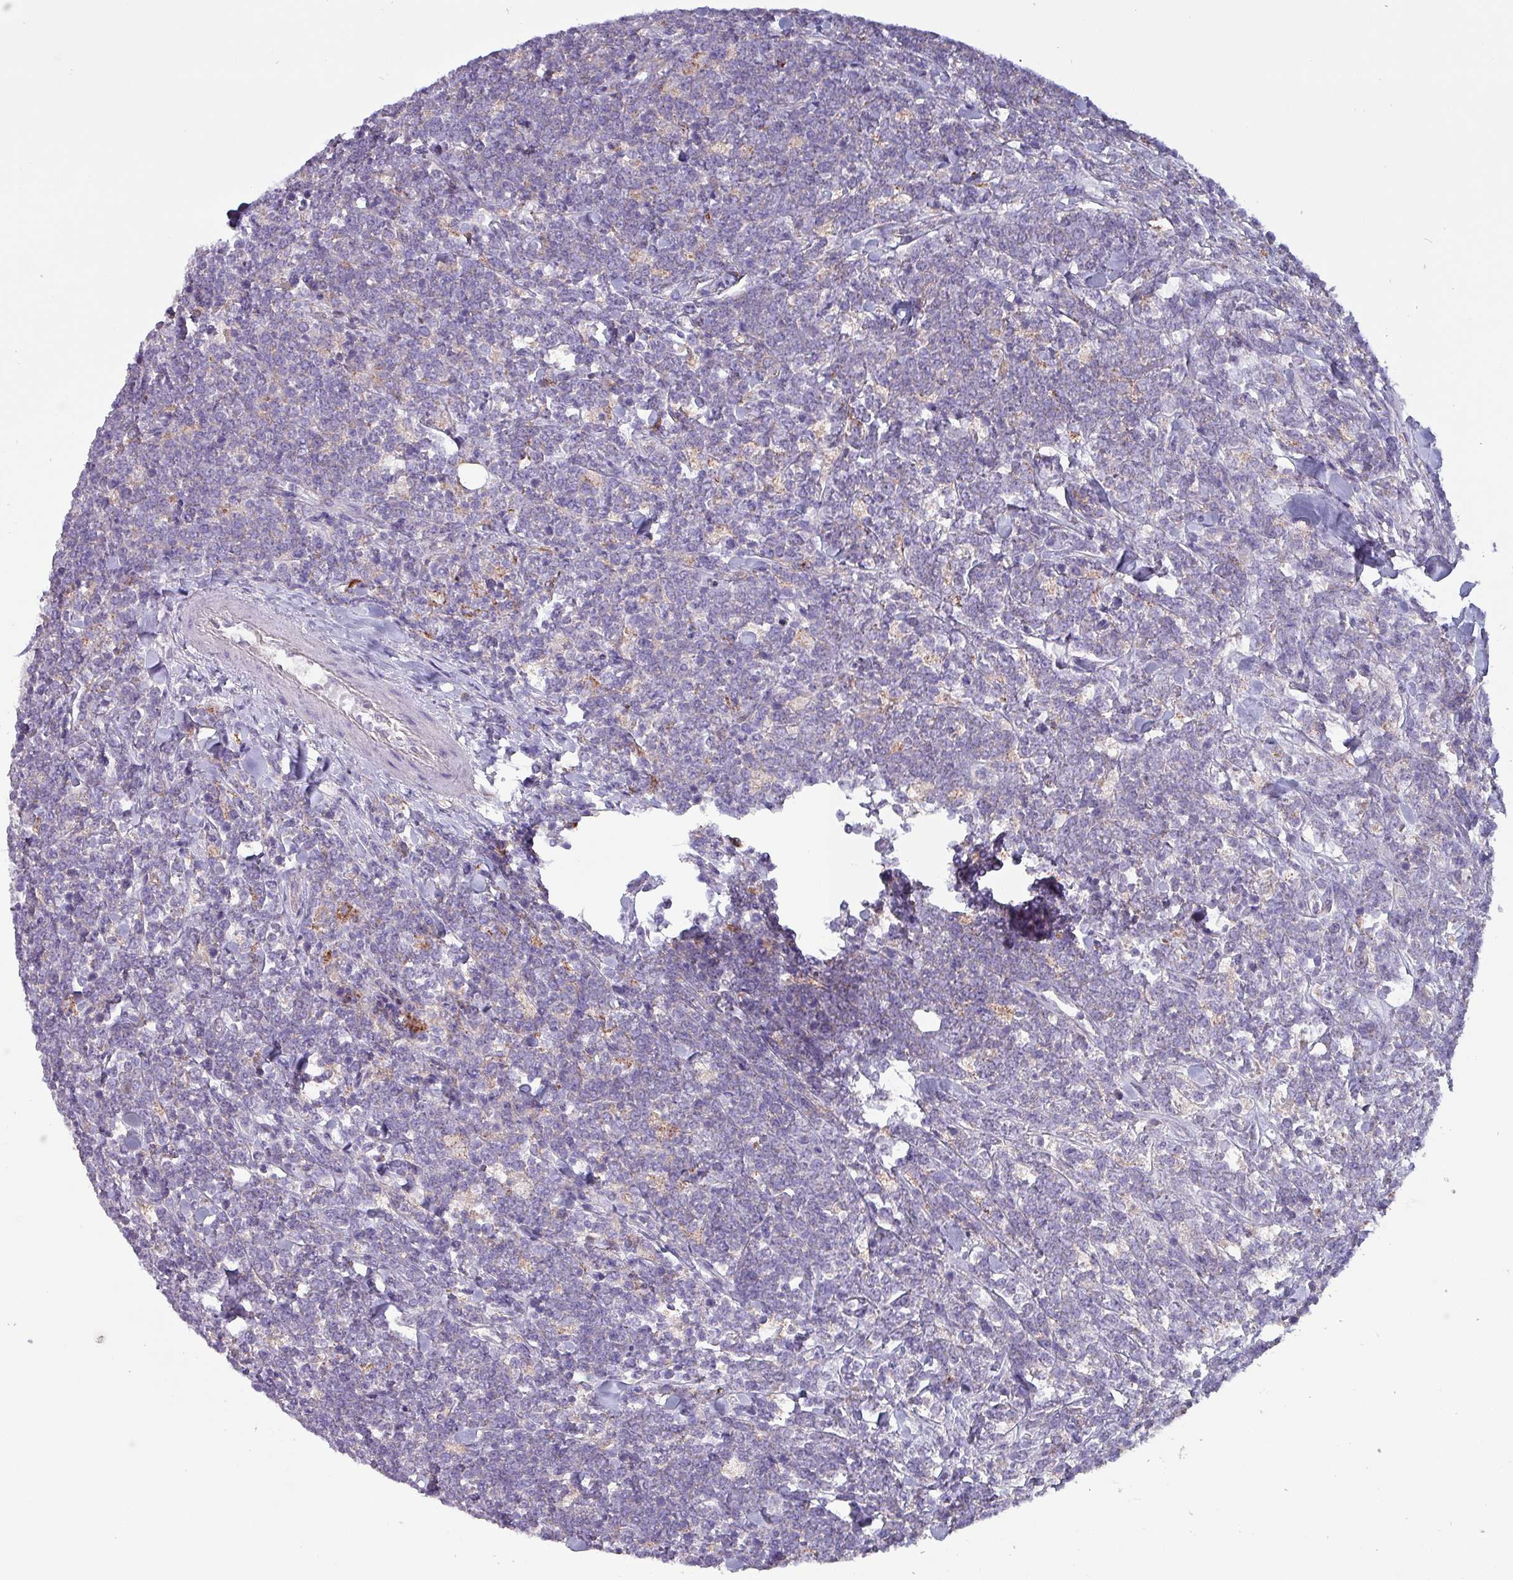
{"staining": {"intensity": "negative", "quantity": "none", "location": "none"}, "tissue": "lymphoma", "cell_type": "Tumor cells", "image_type": "cancer", "snomed": [{"axis": "morphology", "description": "Malignant lymphoma, non-Hodgkin's type, High grade"}, {"axis": "topography", "description": "Small intestine"}, {"axis": "topography", "description": "Colon"}], "caption": "High magnification brightfield microscopy of high-grade malignant lymphoma, non-Hodgkin's type stained with DAB (3,3'-diaminobenzidine) (brown) and counterstained with hematoxylin (blue): tumor cells show no significant expression.", "gene": "HSD3B7", "patient": {"sex": "male", "age": 8}}